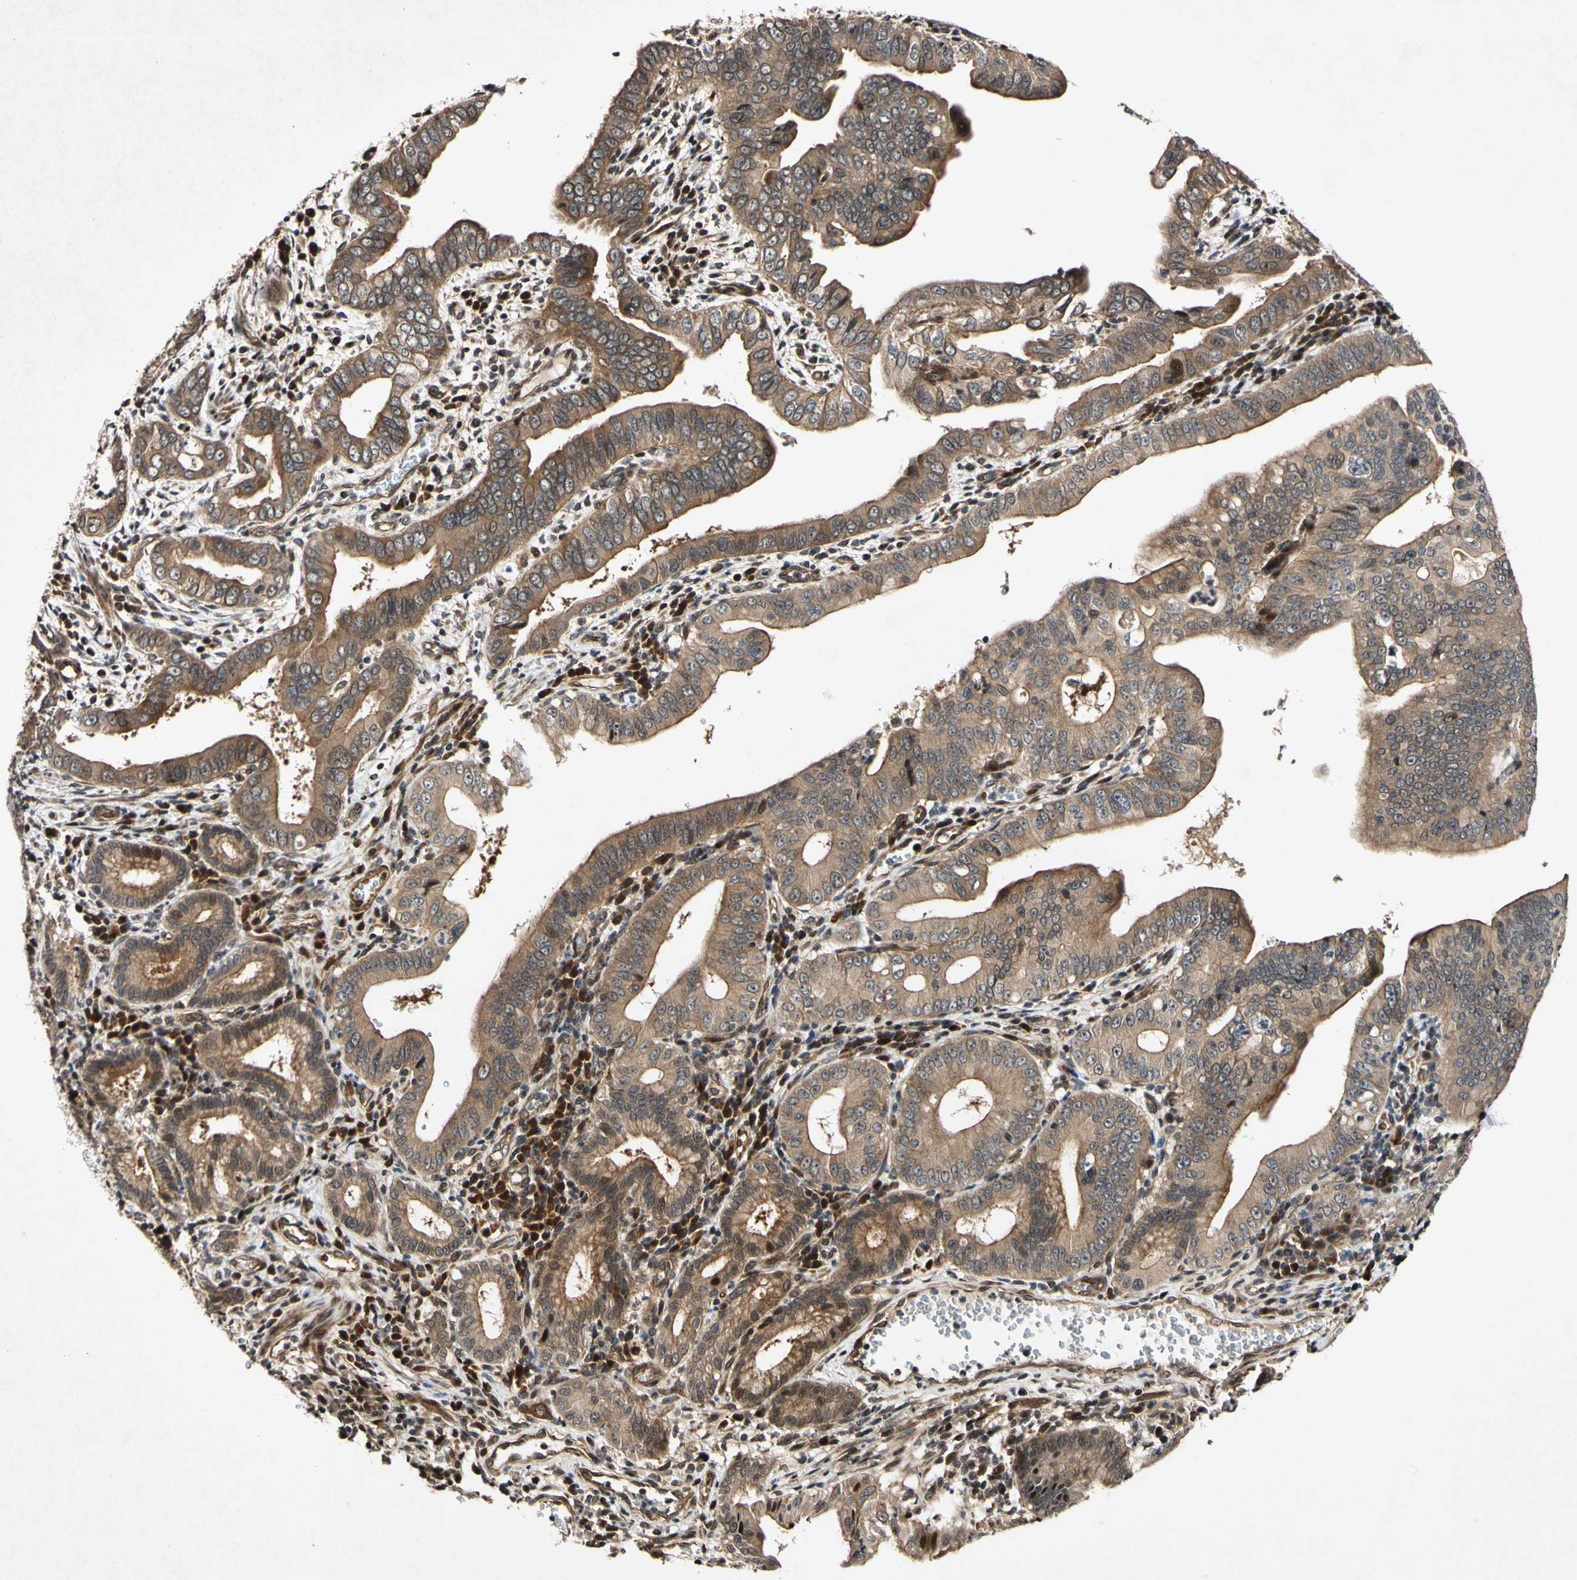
{"staining": {"intensity": "moderate", "quantity": ">75%", "location": "cytoplasmic/membranous"}, "tissue": "pancreatic cancer", "cell_type": "Tumor cells", "image_type": "cancer", "snomed": [{"axis": "morphology", "description": "Normal tissue, NOS"}, {"axis": "topography", "description": "Lymph node"}], "caption": "This is an image of immunohistochemistry (IHC) staining of pancreatic cancer, which shows moderate staining in the cytoplasmic/membranous of tumor cells.", "gene": "CSNK1E", "patient": {"sex": "male", "age": 50}}